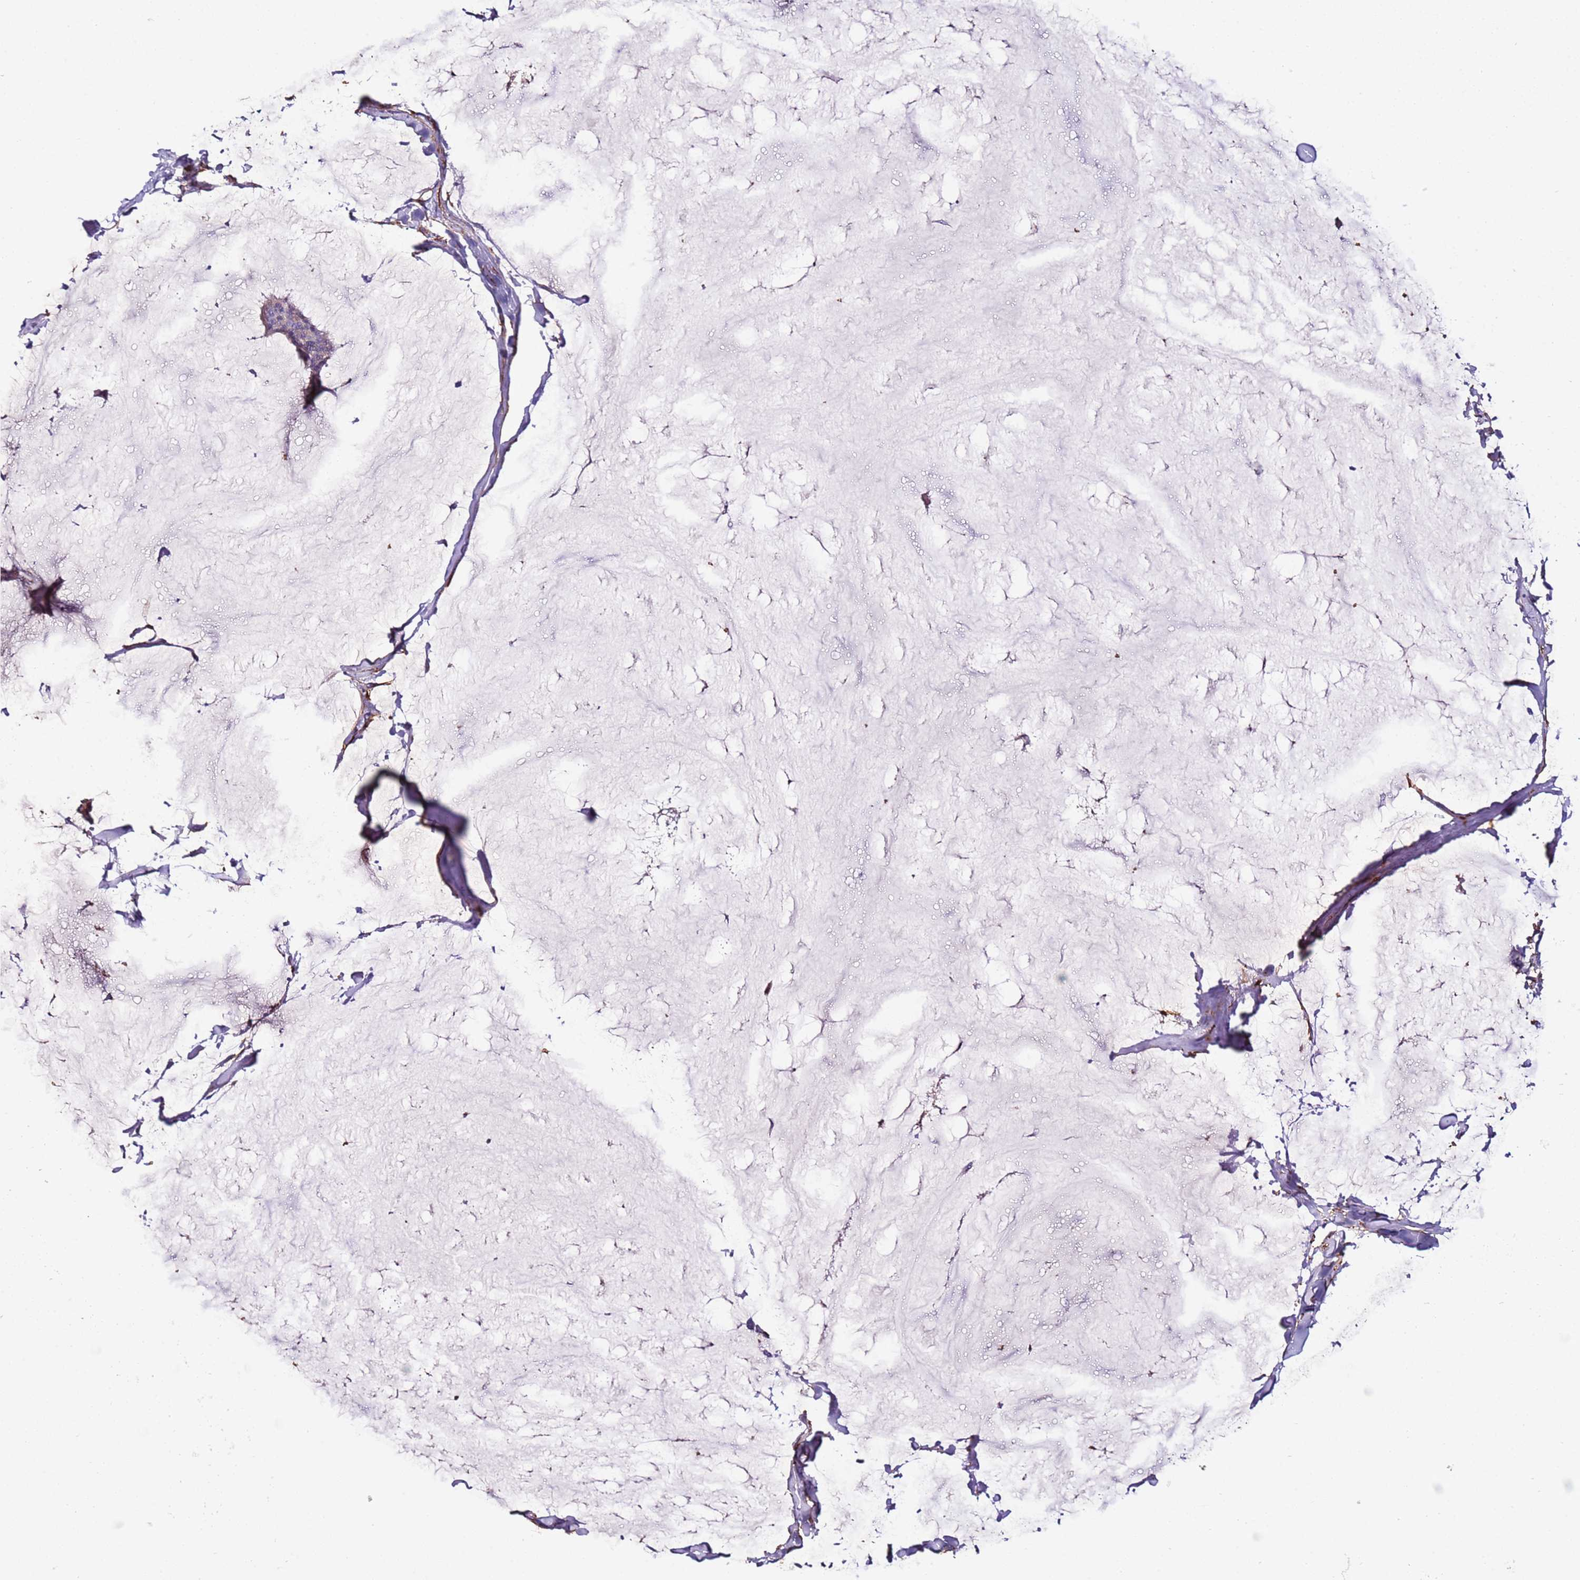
{"staining": {"intensity": "negative", "quantity": "none", "location": "none"}, "tissue": "breast cancer", "cell_type": "Tumor cells", "image_type": "cancer", "snomed": [{"axis": "morphology", "description": "Duct carcinoma"}, {"axis": "topography", "description": "Breast"}], "caption": "A histopathology image of breast cancer stained for a protein exhibits no brown staining in tumor cells. (Stains: DAB IHC with hematoxylin counter stain, Microscopy: brightfield microscopy at high magnification).", "gene": "FAM174C", "patient": {"sex": "female", "age": 93}}